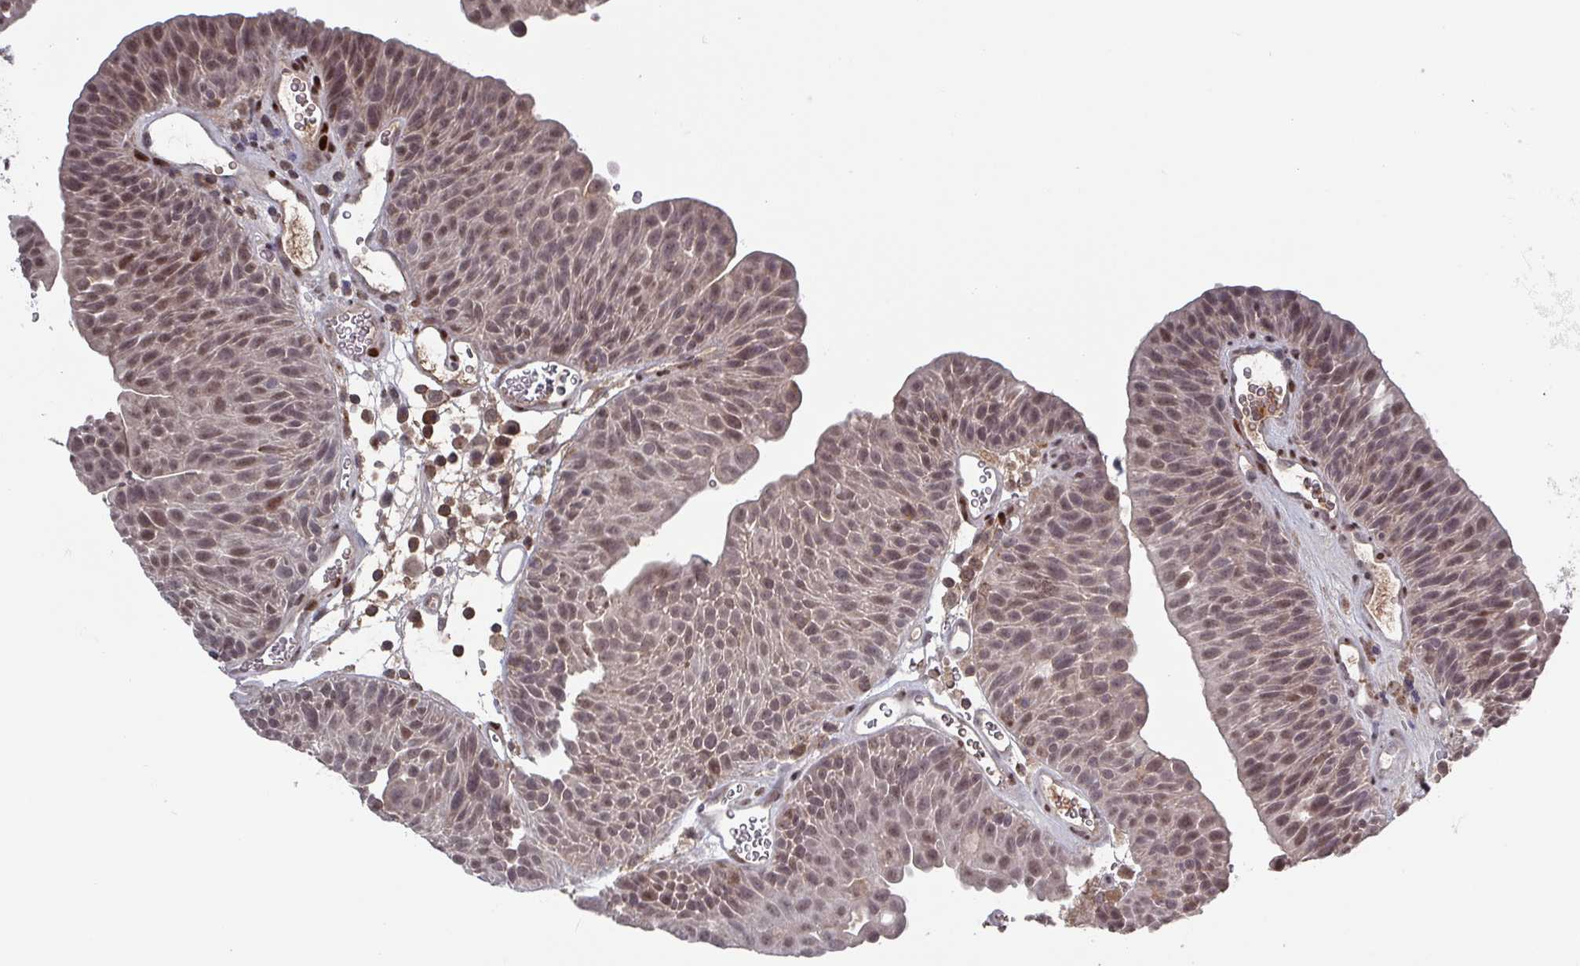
{"staining": {"intensity": "moderate", "quantity": "<25%", "location": "nuclear"}, "tissue": "urothelial cancer", "cell_type": "Tumor cells", "image_type": "cancer", "snomed": [{"axis": "morphology", "description": "Urothelial carcinoma, NOS"}, {"axis": "topography", "description": "Urinary bladder"}], "caption": "Transitional cell carcinoma was stained to show a protein in brown. There is low levels of moderate nuclear expression in about <25% of tumor cells.", "gene": "PRRX1", "patient": {"sex": "male", "age": 67}}